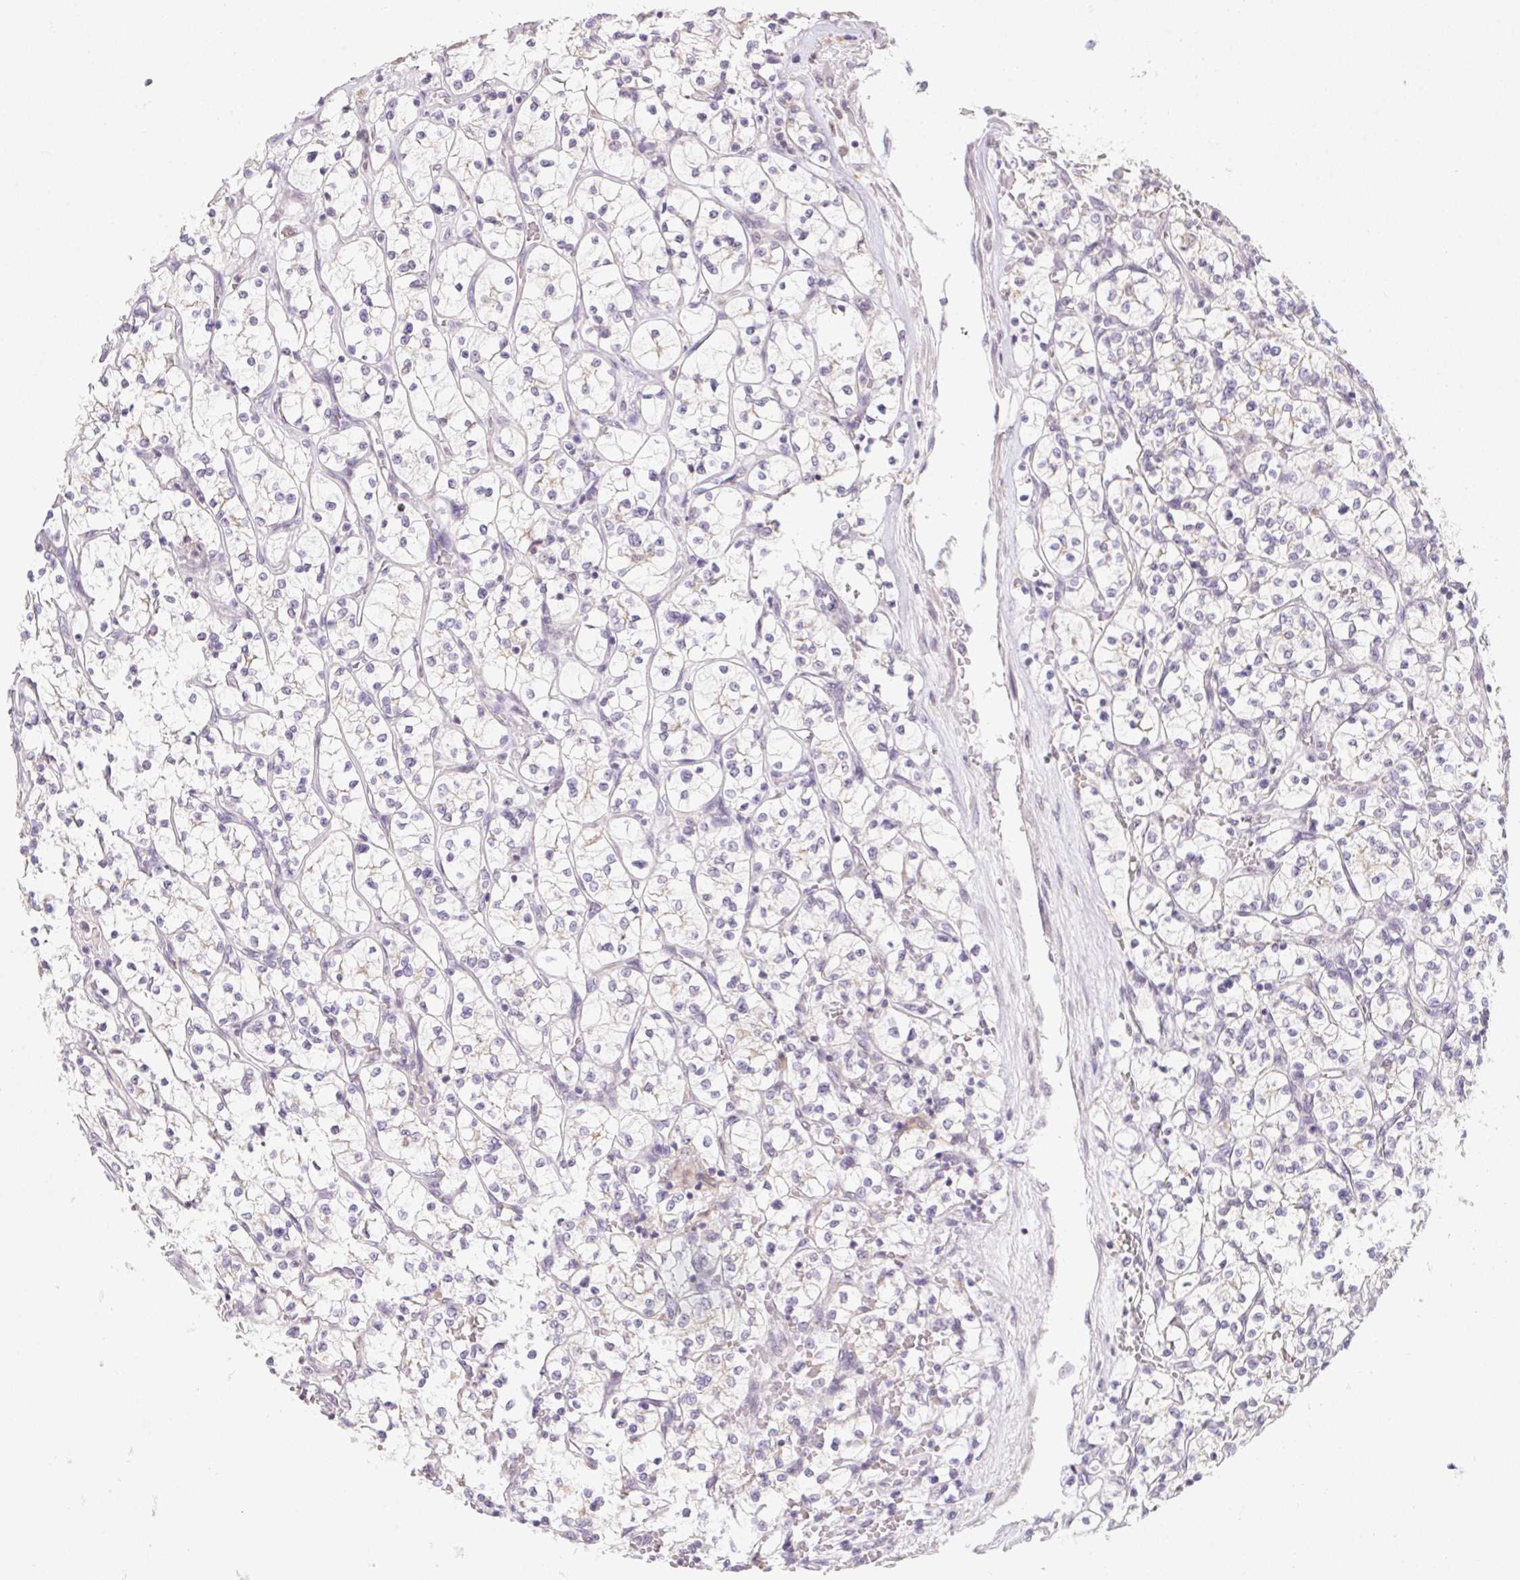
{"staining": {"intensity": "negative", "quantity": "none", "location": "none"}, "tissue": "renal cancer", "cell_type": "Tumor cells", "image_type": "cancer", "snomed": [{"axis": "morphology", "description": "Adenocarcinoma, NOS"}, {"axis": "topography", "description": "Kidney"}], "caption": "An image of human renal cancer is negative for staining in tumor cells.", "gene": "SLC6A18", "patient": {"sex": "female", "age": 64}}